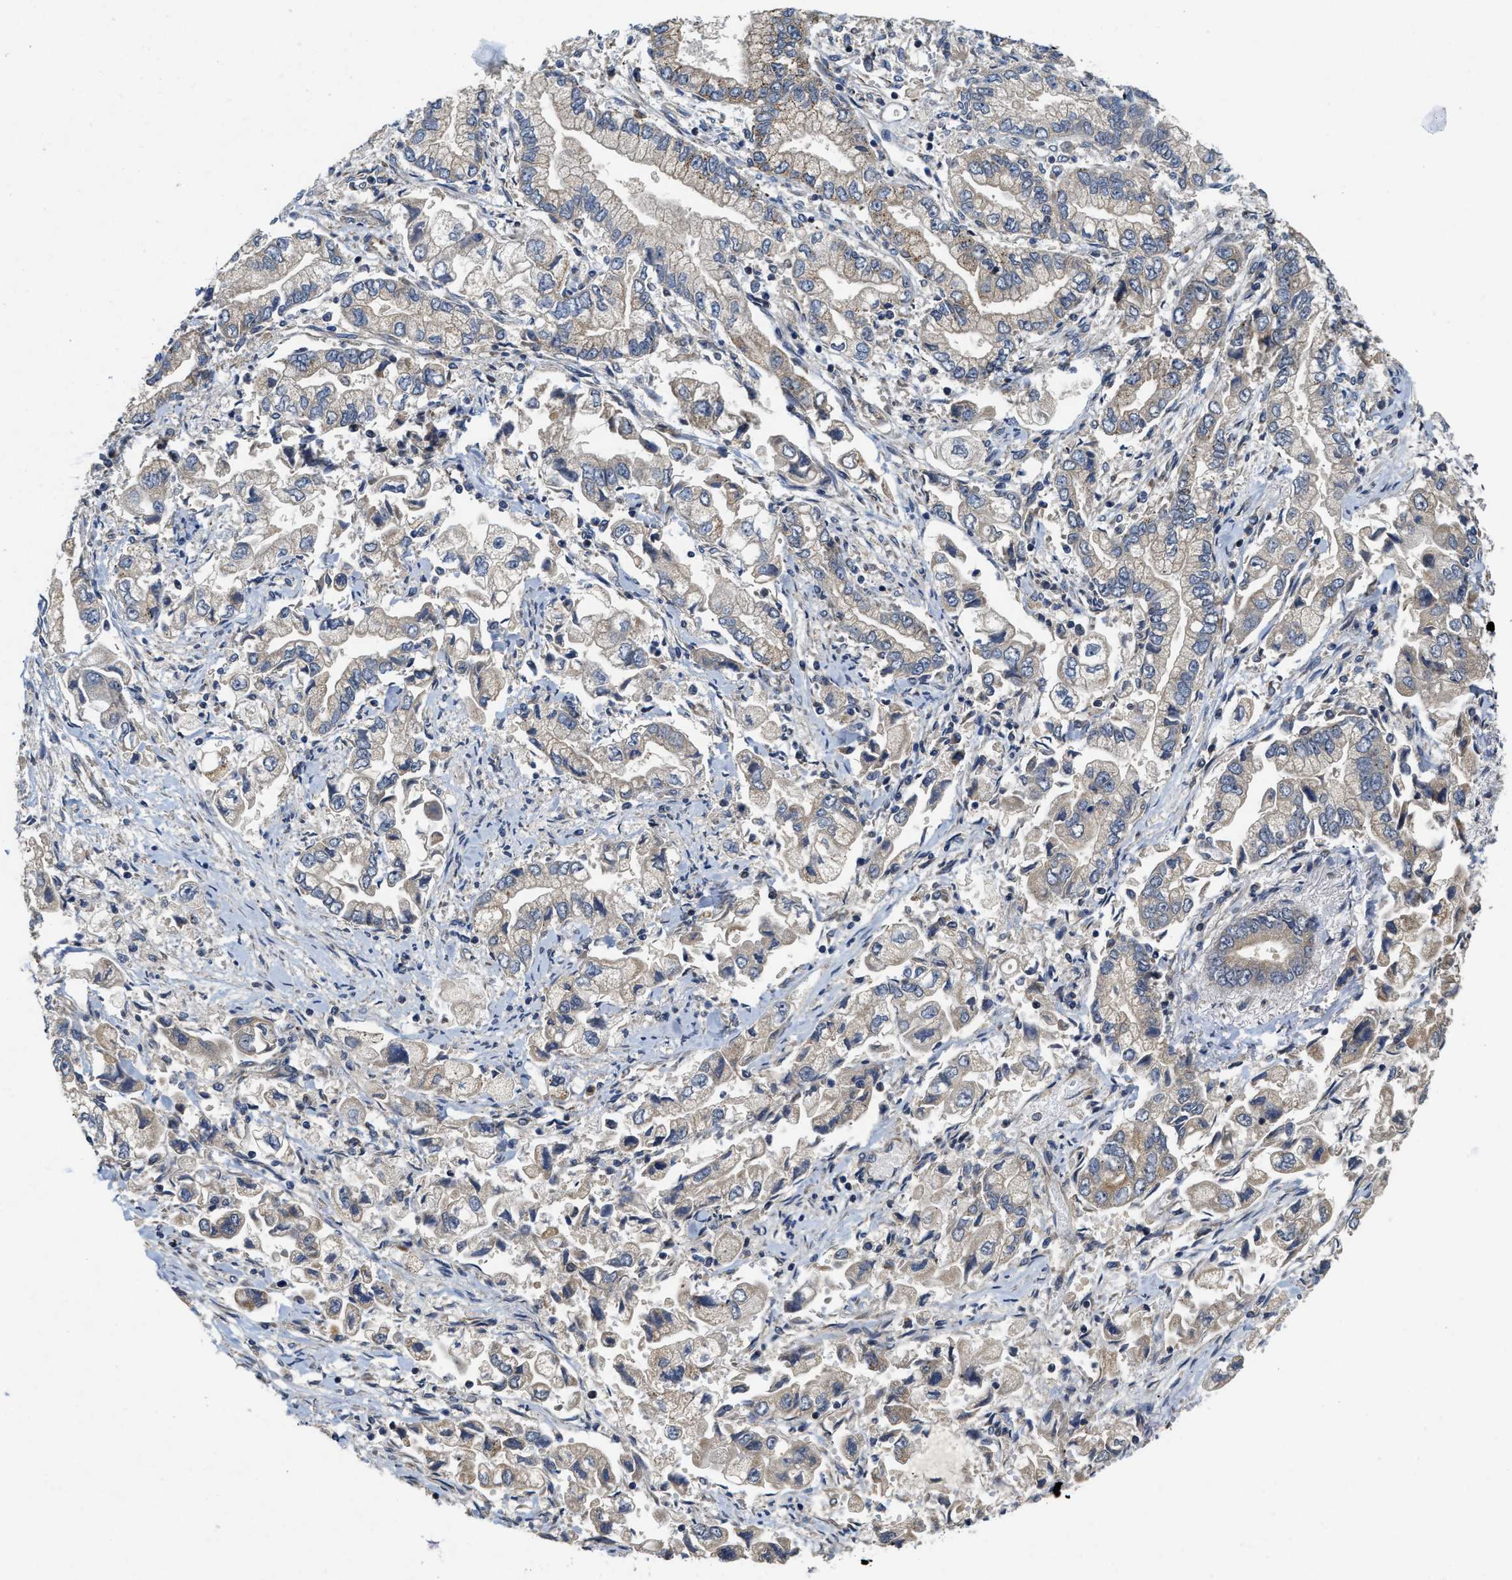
{"staining": {"intensity": "weak", "quantity": "25%-75%", "location": "cytoplasmic/membranous"}, "tissue": "stomach cancer", "cell_type": "Tumor cells", "image_type": "cancer", "snomed": [{"axis": "morphology", "description": "Normal tissue, NOS"}, {"axis": "morphology", "description": "Adenocarcinoma, NOS"}, {"axis": "topography", "description": "Stomach"}], "caption": "Immunohistochemistry of stomach cancer (adenocarcinoma) reveals low levels of weak cytoplasmic/membranous positivity in about 25%-75% of tumor cells.", "gene": "SCYL2", "patient": {"sex": "male", "age": 62}}